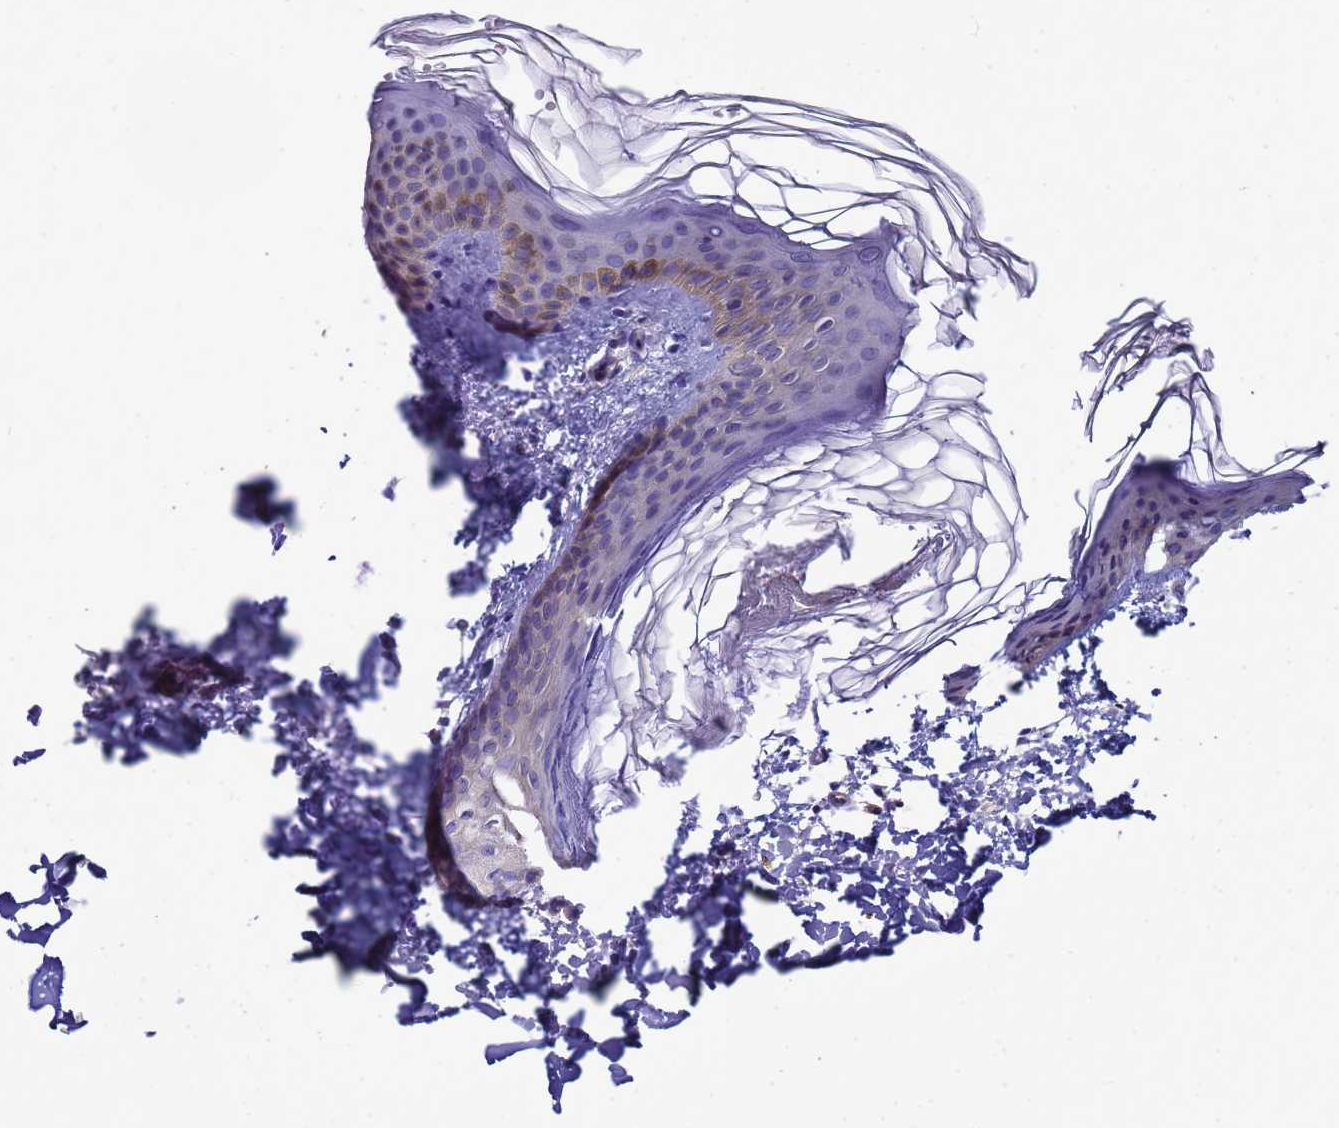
{"staining": {"intensity": "negative", "quantity": "none", "location": "none"}, "tissue": "skin", "cell_type": "Fibroblasts", "image_type": "normal", "snomed": [{"axis": "morphology", "description": "Normal tissue, NOS"}, {"axis": "topography", "description": "Skin"}], "caption": "Immunohistochemistry (IHC) photomicrograph of benign human skin stained for a protein (brown), which exhibits no positivity in fibroblasts. Nuclei are stained in blue.", "gene": "ELMOD2", "patient": {"sex": "female", "age": 58}}